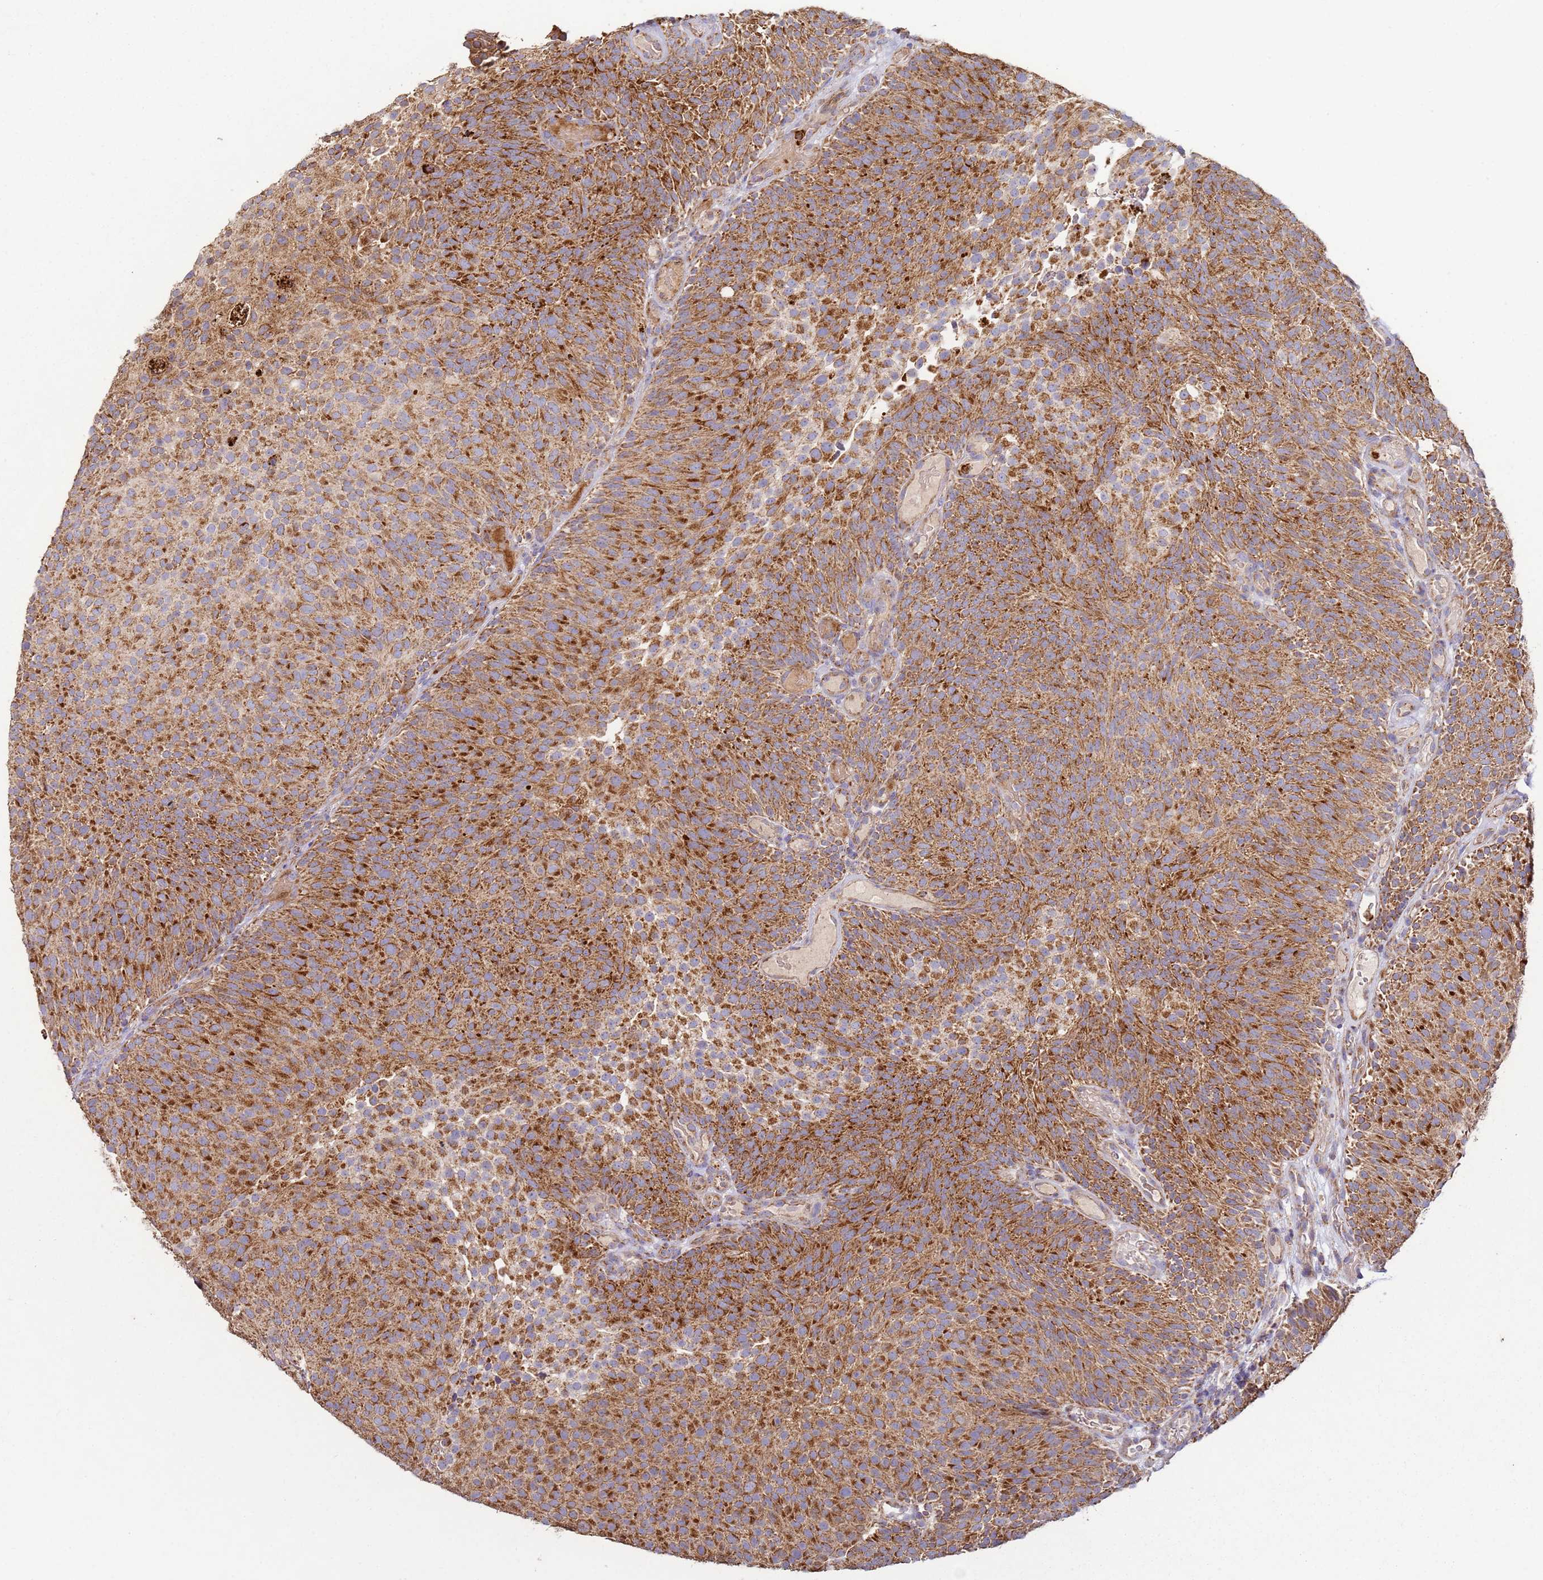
{"staining": {"intensity": "strong", "quantity": ">75%", "location": "cytoplasmic/membranous"}, "tissue": "urothelial cancer", "cell_type": "Tumor cells", "image_type": "cancer", "snomed": [{"axis": "morphology", "description": "Urothelial carcinoma, Low grade"}, {"axis": "topography", "description": "Urinary bladder"}], "caption": "IHC staining of urothelial cancer, which shows high levels of strong cytoplasmic/membranous positivity in about >75% of tumor cells indicating strong cytoplasmic/membranous protein staining. The staining was performed using DAB (3,3'-diaminobenzidine) (brown) for protein detection and nuclei were counterstained in hematoxylin (blue).", "gene": "FBXO33", "patient": {"sex": "male", "age": 78}}